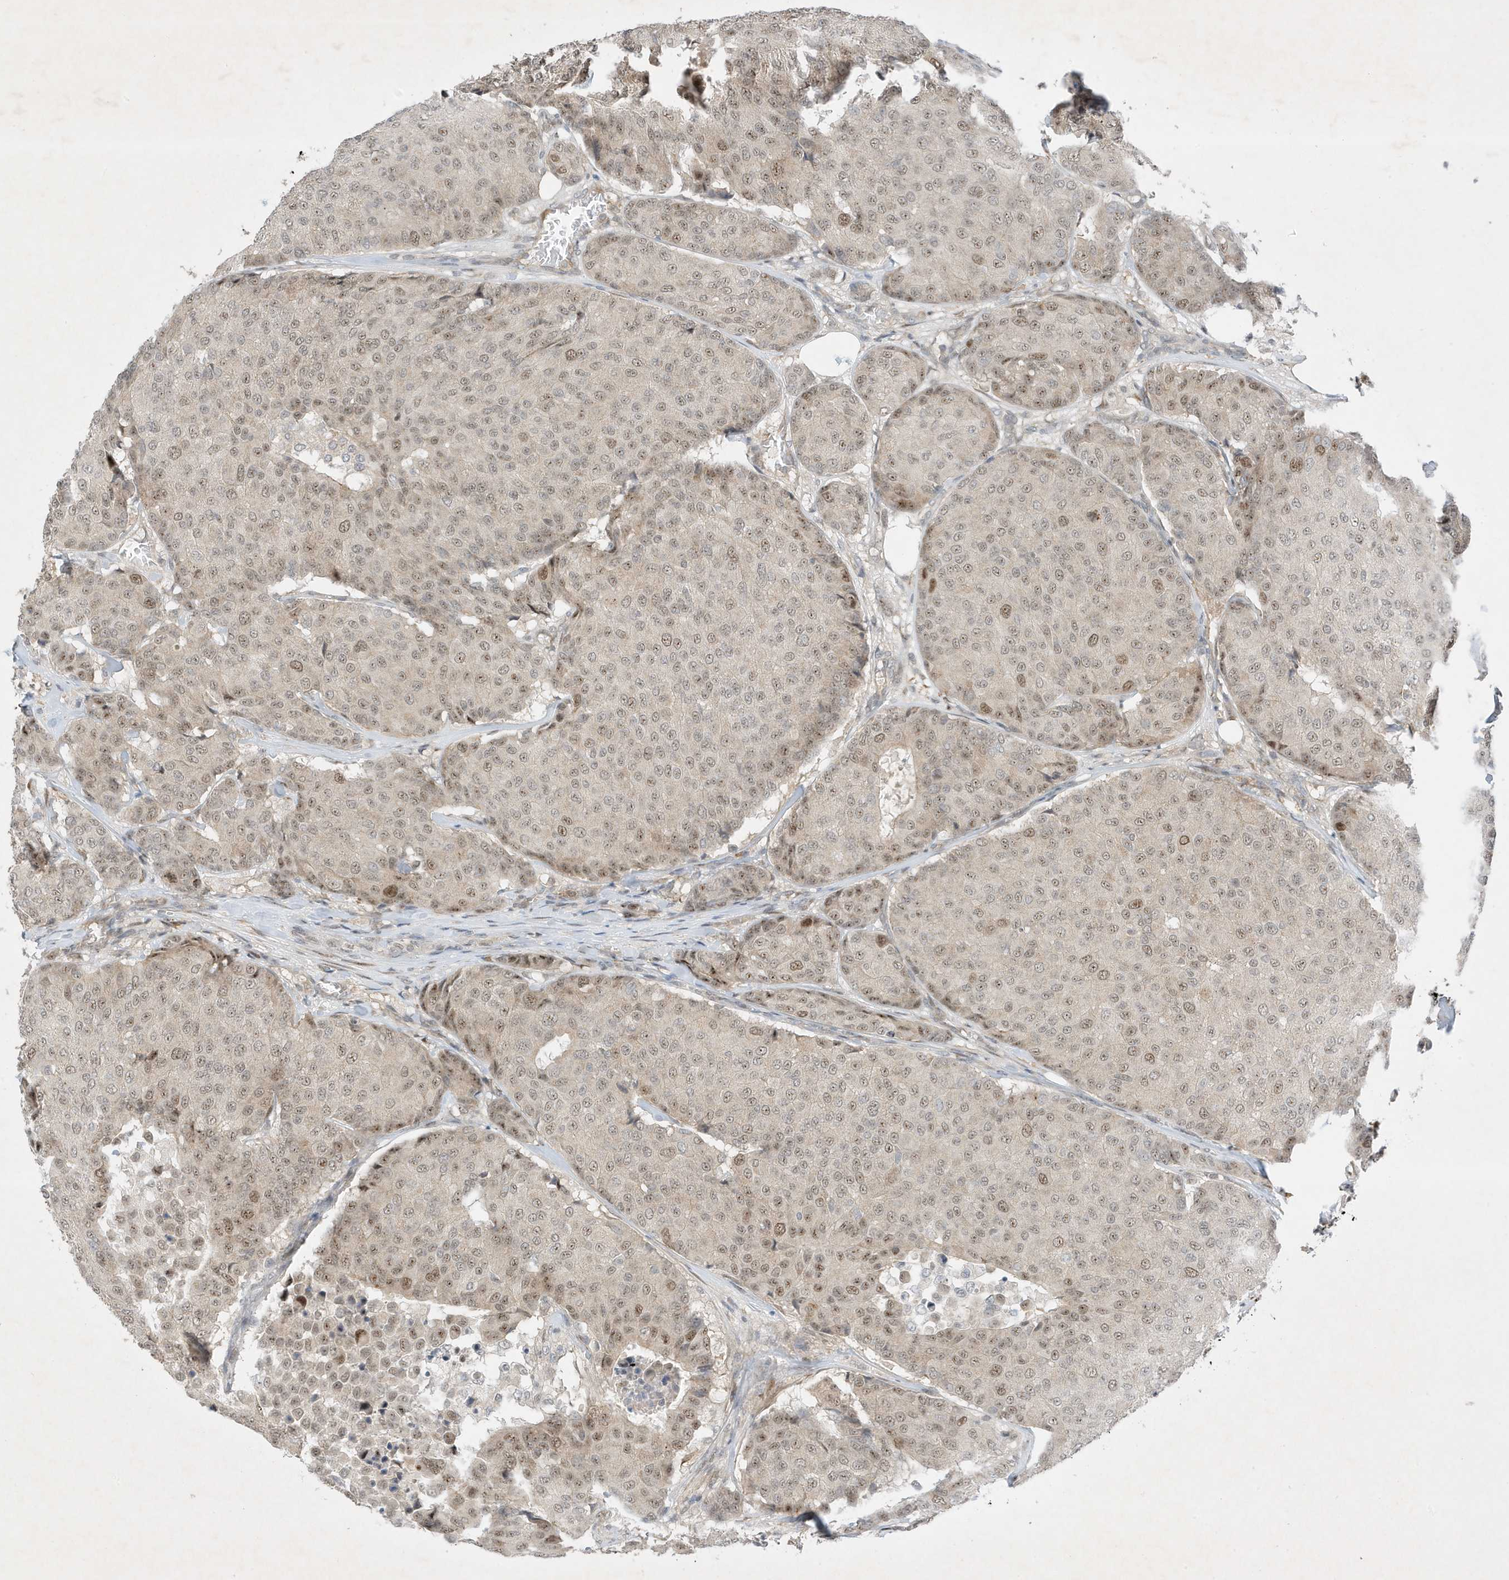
{"staining": {"intensity": "weak", "quantity": ">75%", "location": "nuclear"}, "tissue": "breast cancer", "cell_type": "Tumor cells", "image_type": "cancer", "snomed": [{"axis": "morphology", "description": "Duct carcinoma"}, {"axis": "topography", "description": "Breast"}], "caption": "This photomicrograph reveals IHC staining of human breast cancer (infiltrating ductal carcinoma), with low weak nuclear expression in approximately >75% of tumor cells.", "gene": "MAST3", "patient": {"sex": "female", "age": 75}}